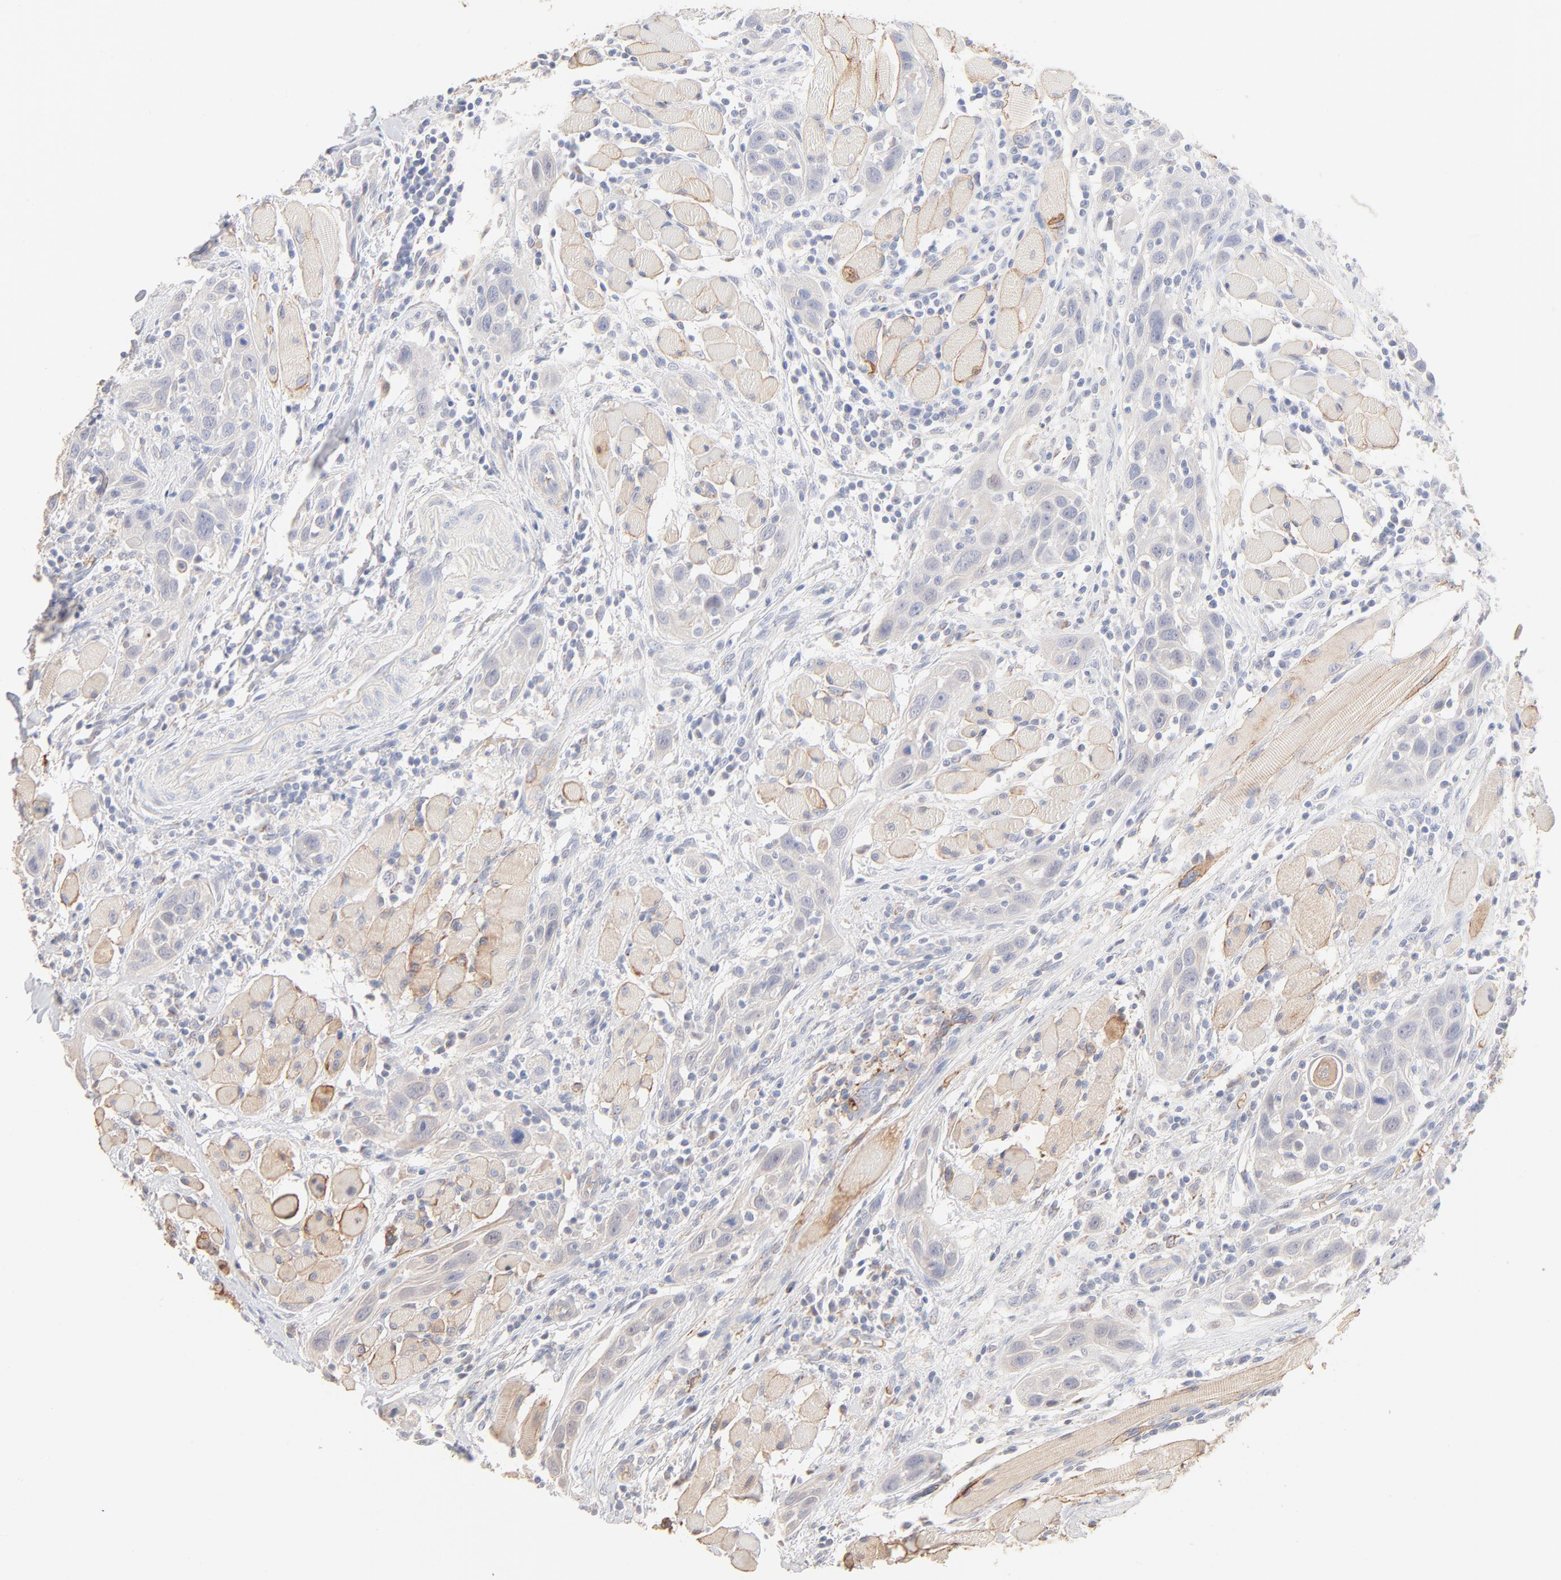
{"staining": {"intensity": "negative", "quantity": "none", "location": "none"}, "tissue": "head and neck cancer", "cell_type": "Tumor cells", "image_type": "cancer", "snomed": [{"axis": "morphology", "description": "Squamous cell carcinoma, NOS"}, {"axis": "topography", "description": "Oral tissue"}, {"axis": "topography", "description": "Head-Neck"}], "caption": "DAB (3,3'-diaminobenzidine) immunohistochemical staining of head and neck cancer (squamous cell carcinoma) displays no significant expression in tumor cells.", "gene": "SPTB", "patient": {"sex": "female", "age": 50}}